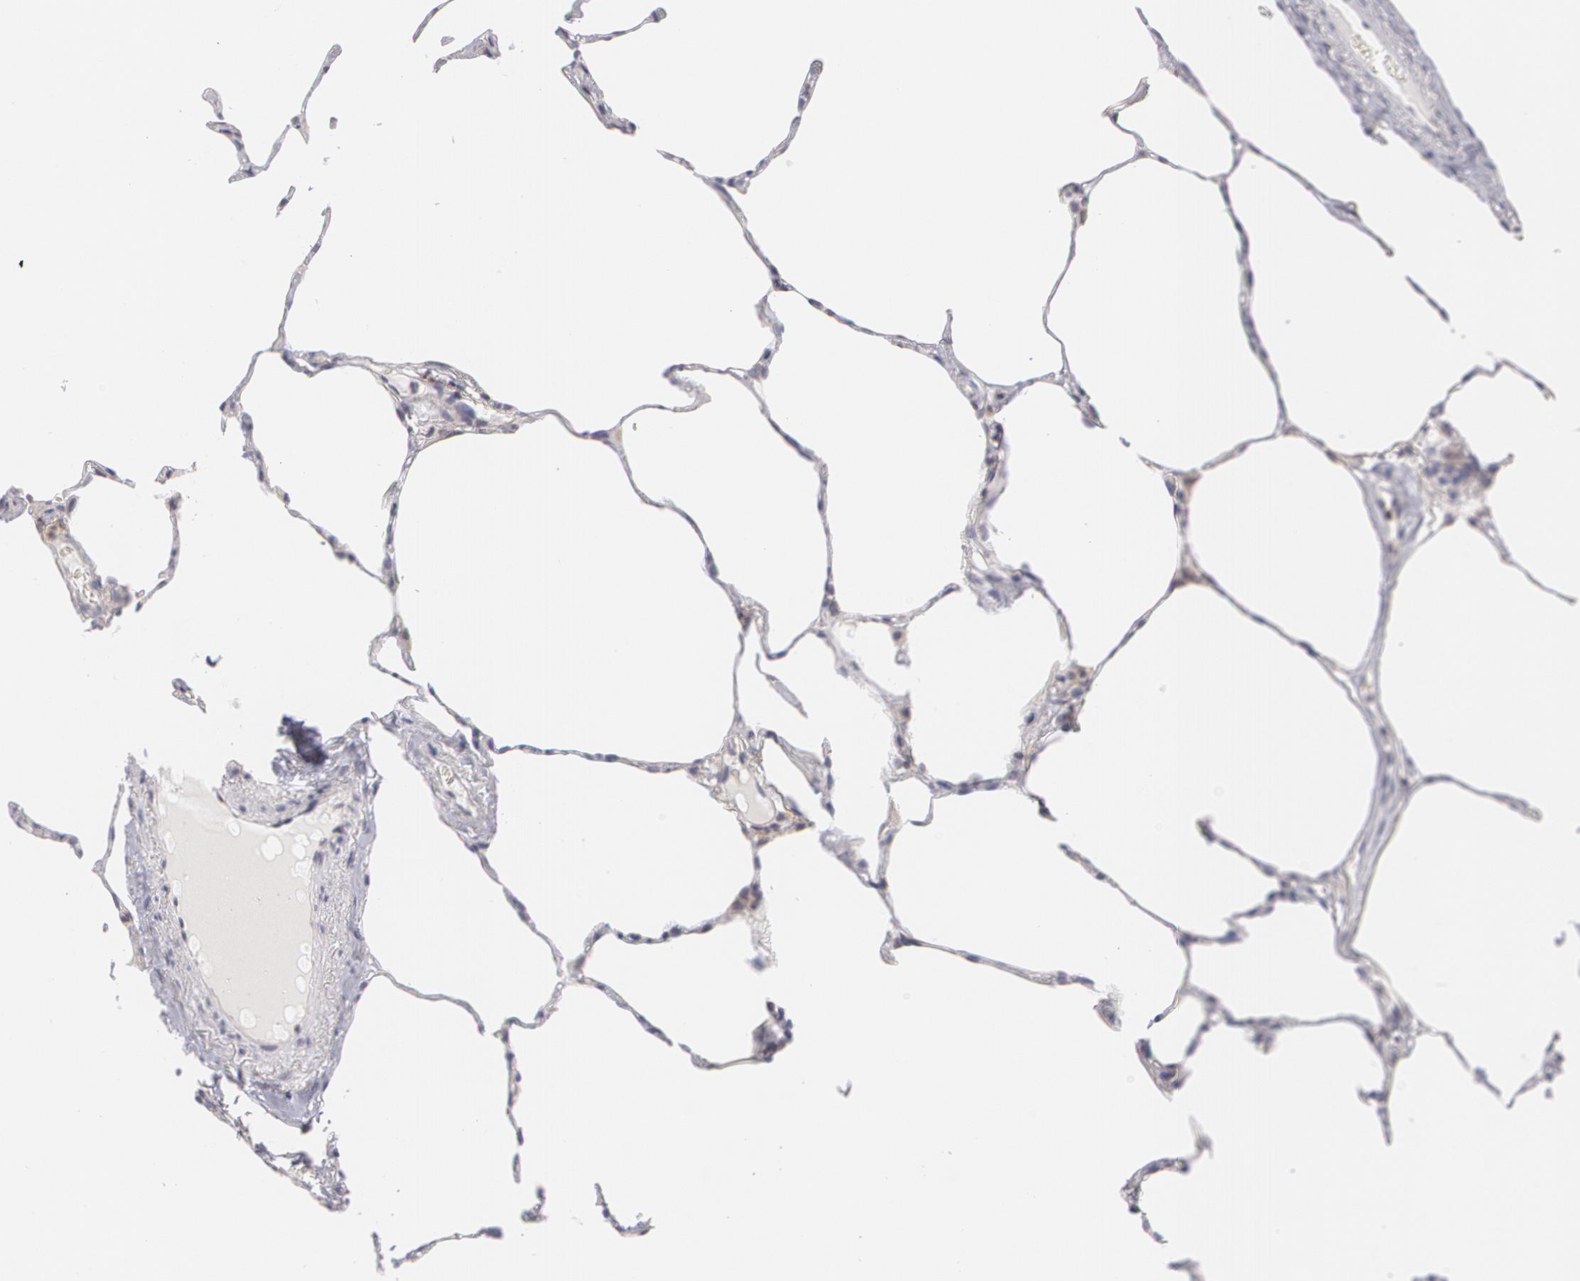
{"staining": {"intensity": "negative", "quantity": "none", "location": "none"}, "tissue": "lung", "cell_type": "Alveolar cells", "image_type": "normal", "snomed": [{"axis": "morphology", "description": "Normal tissue, NOS"}, {"axis": "topography", "description": "Lung"}], "caption": "Lung was stained to show a protein in brown. There is no significant positivity in alveolar cells. (Brightfield microscopy of DAB immunohistochemistry at high magnification).", "gene": "BCL10", "patient": {"sex": "female", "age": 75}}